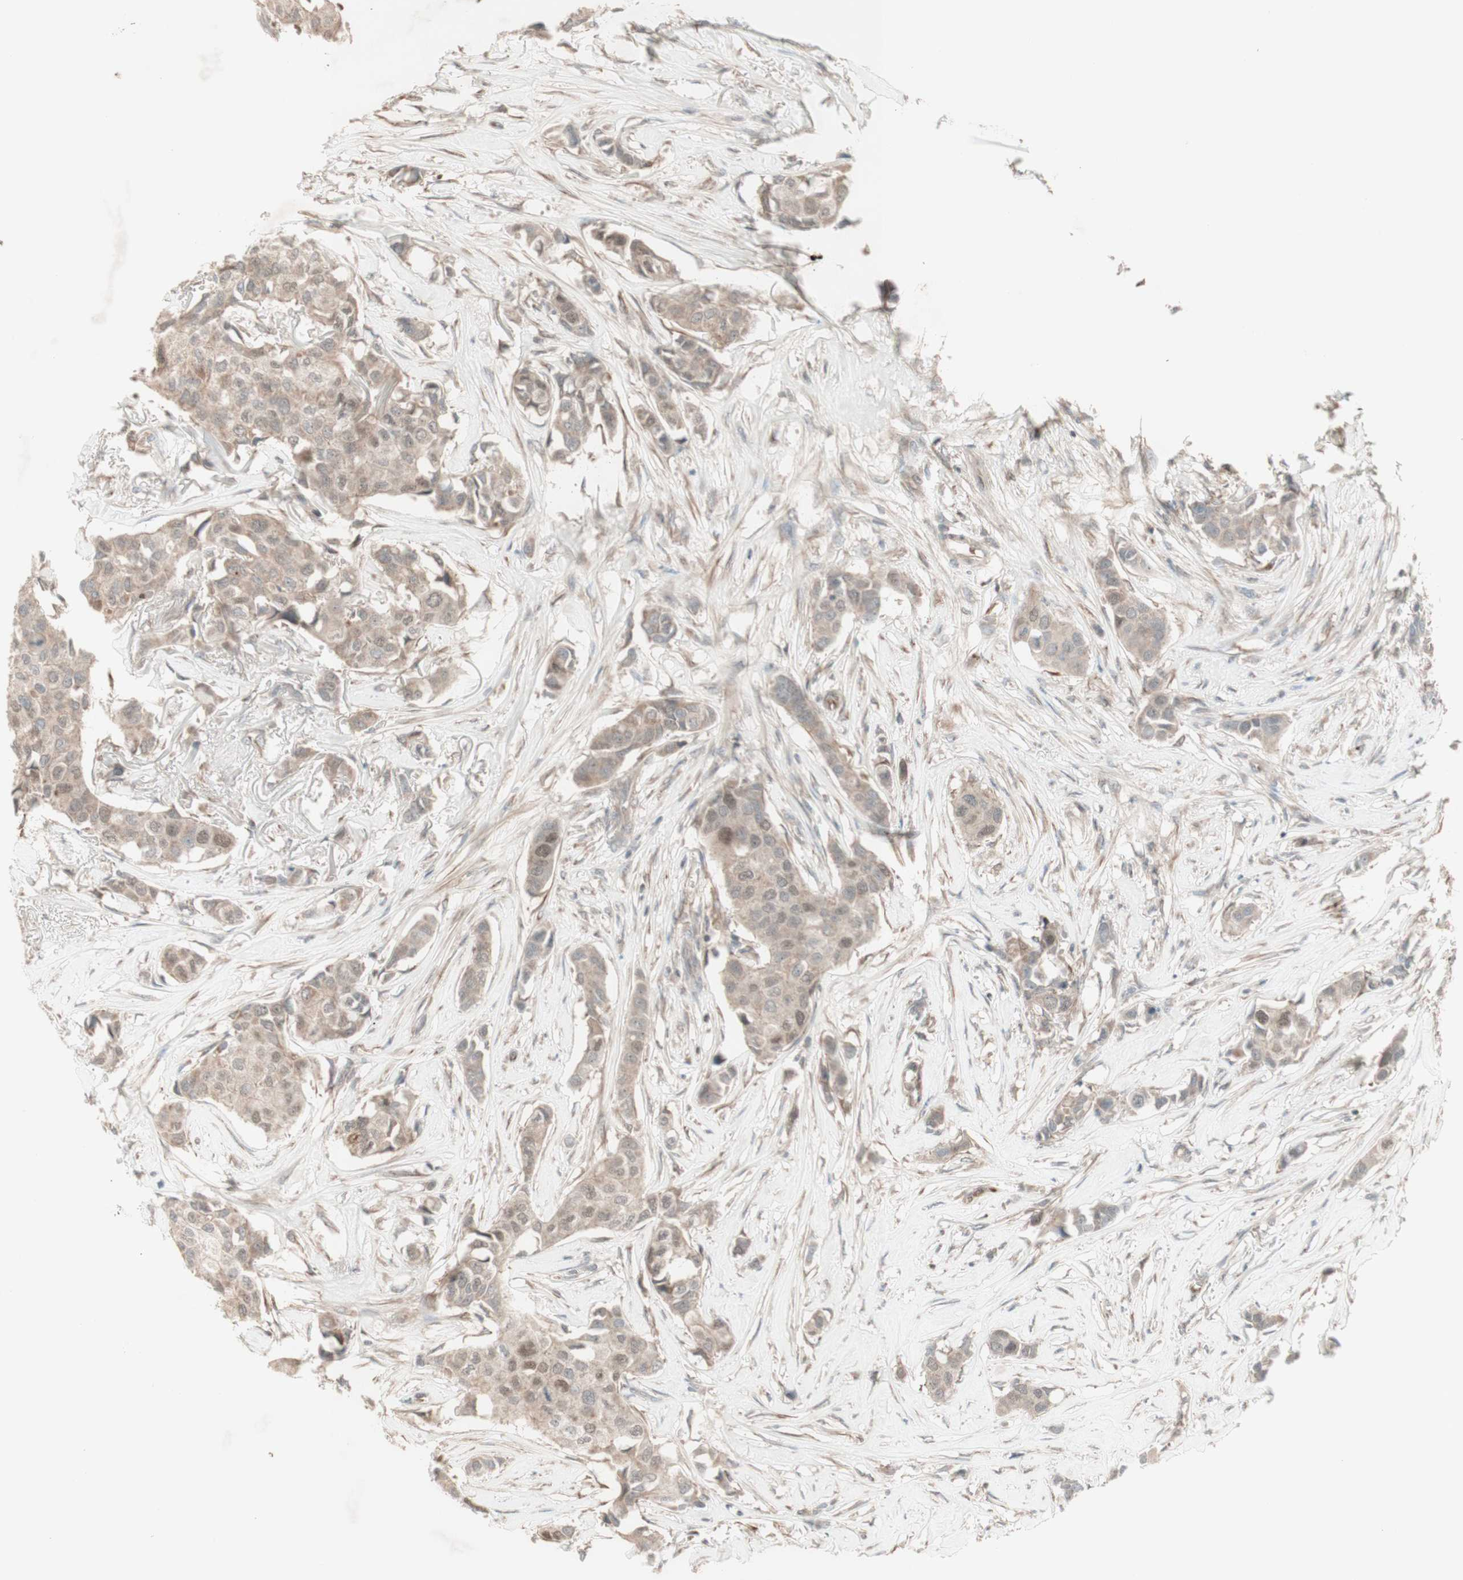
{"staining": {"intensity": "weak", "quantity": ">75%", "location": "cytoplasmic/membranous,nuclear"}, "tissue": "breast cancer", "cell_type": "Tumor cells", "image_type": "cancer", "snomed": [{"axis": "morphology", "description": "Duct carcinoma"}, {"axis": "topography", "description": "Breast"}], "caption": "Breast infiltrating ductal carcinoma stained with DAB IHC shows low levels of weak cytoplasmic/membranous and nuclear expression in about >75% of tumor cells. The staining is performed using DAB brown chromogen to label protein expression. The nuclei are counter-stained blue using hematoxylin.", "gene": "MSH6", "patient": {"sex": "female", "age": 80}}